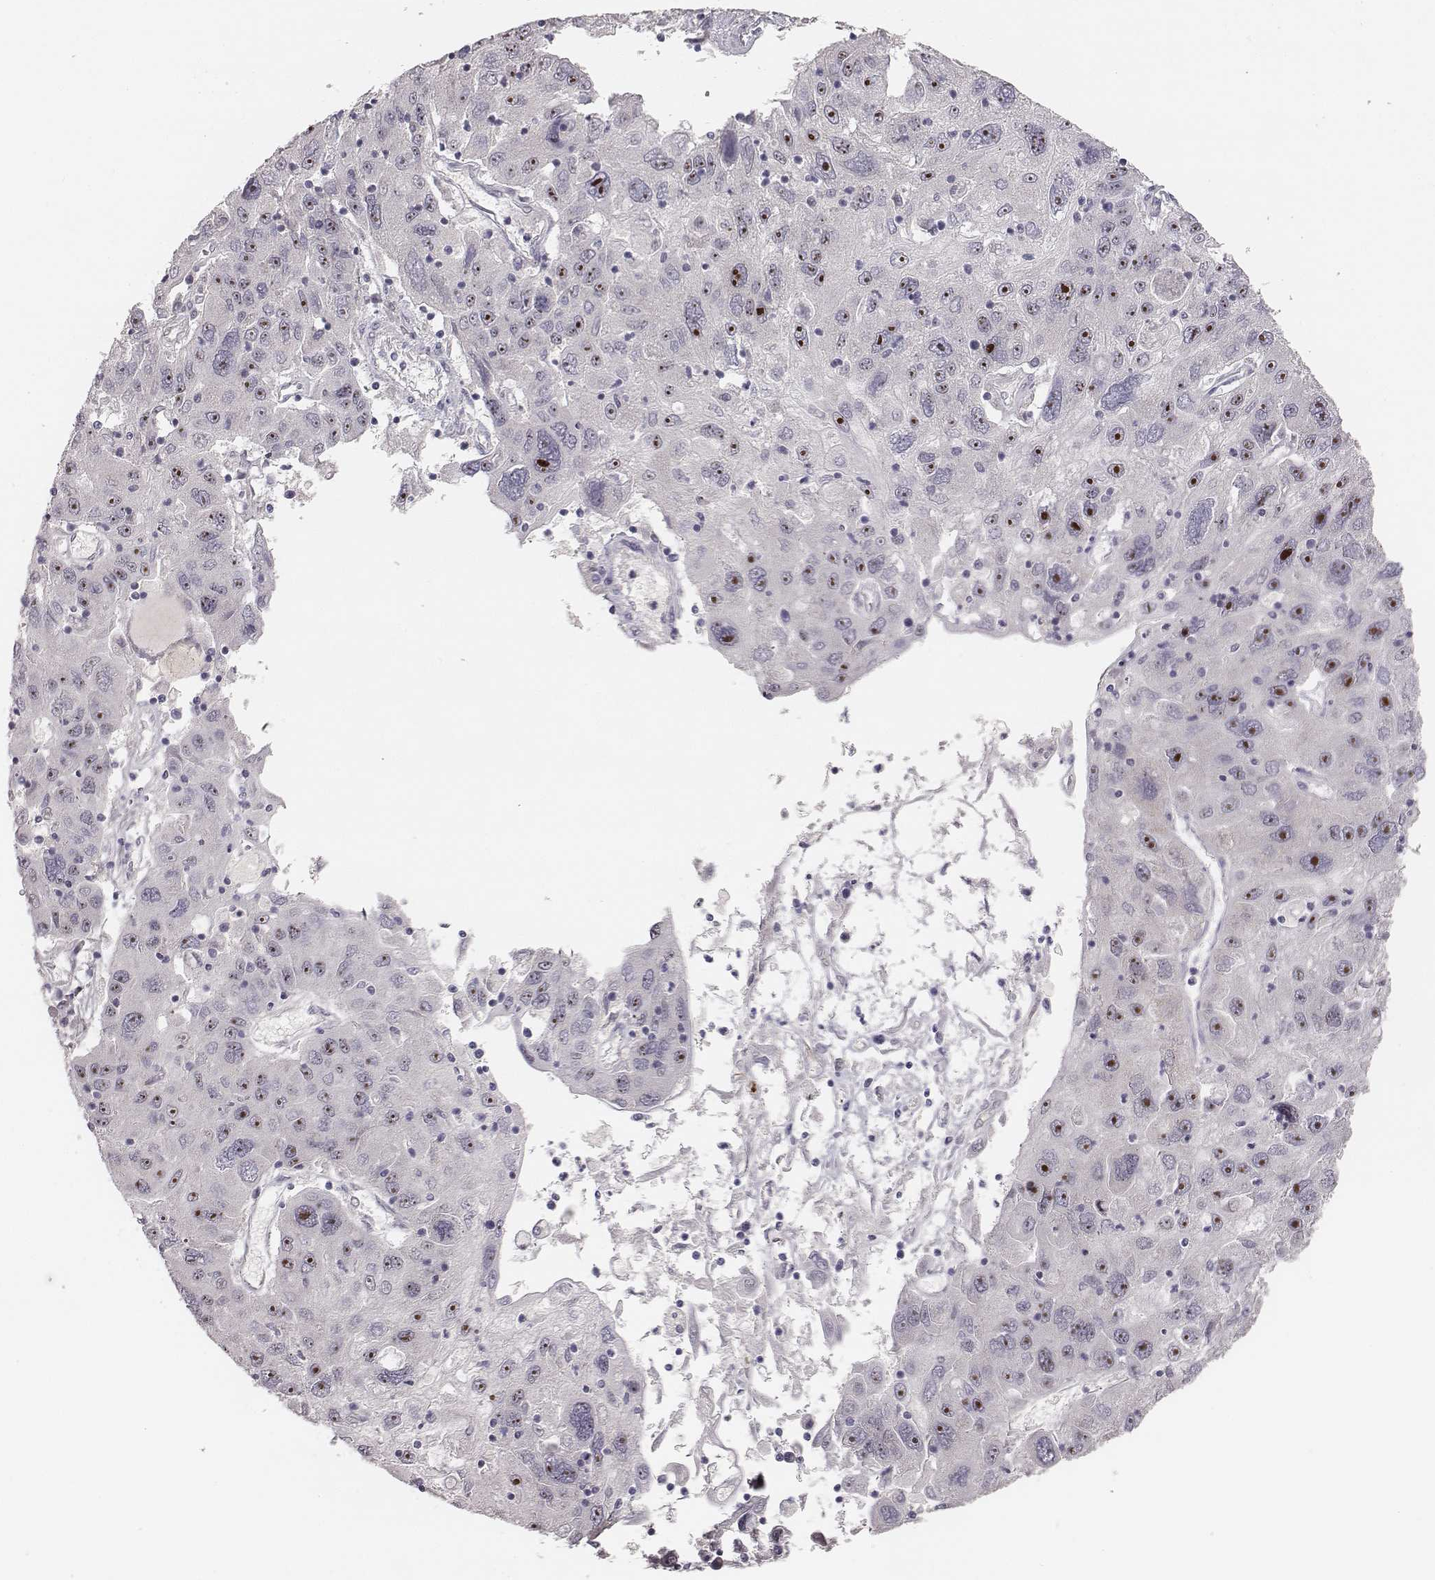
{"staining": {"intensity": "strong", "quantity": ">75%", "location": "nuclear"}, "tissue": "stomach cancer", "cell_type": "Tumor cells", "image_type": "cancer", "snomed": [{"axis": "morphology", "description": "Adenocarcinoma, NOS"}, {"axis": "topography", "description": "Stomach"}], "caption": "Immunohistochemistry (IHC) of stomach cancer (adenocarcinoma) reveals high levels of strong nuclear expression in approximately >75% of tumor cells.", "gene": "NIFK", "patient": {"sex": "male", "age": 56}}